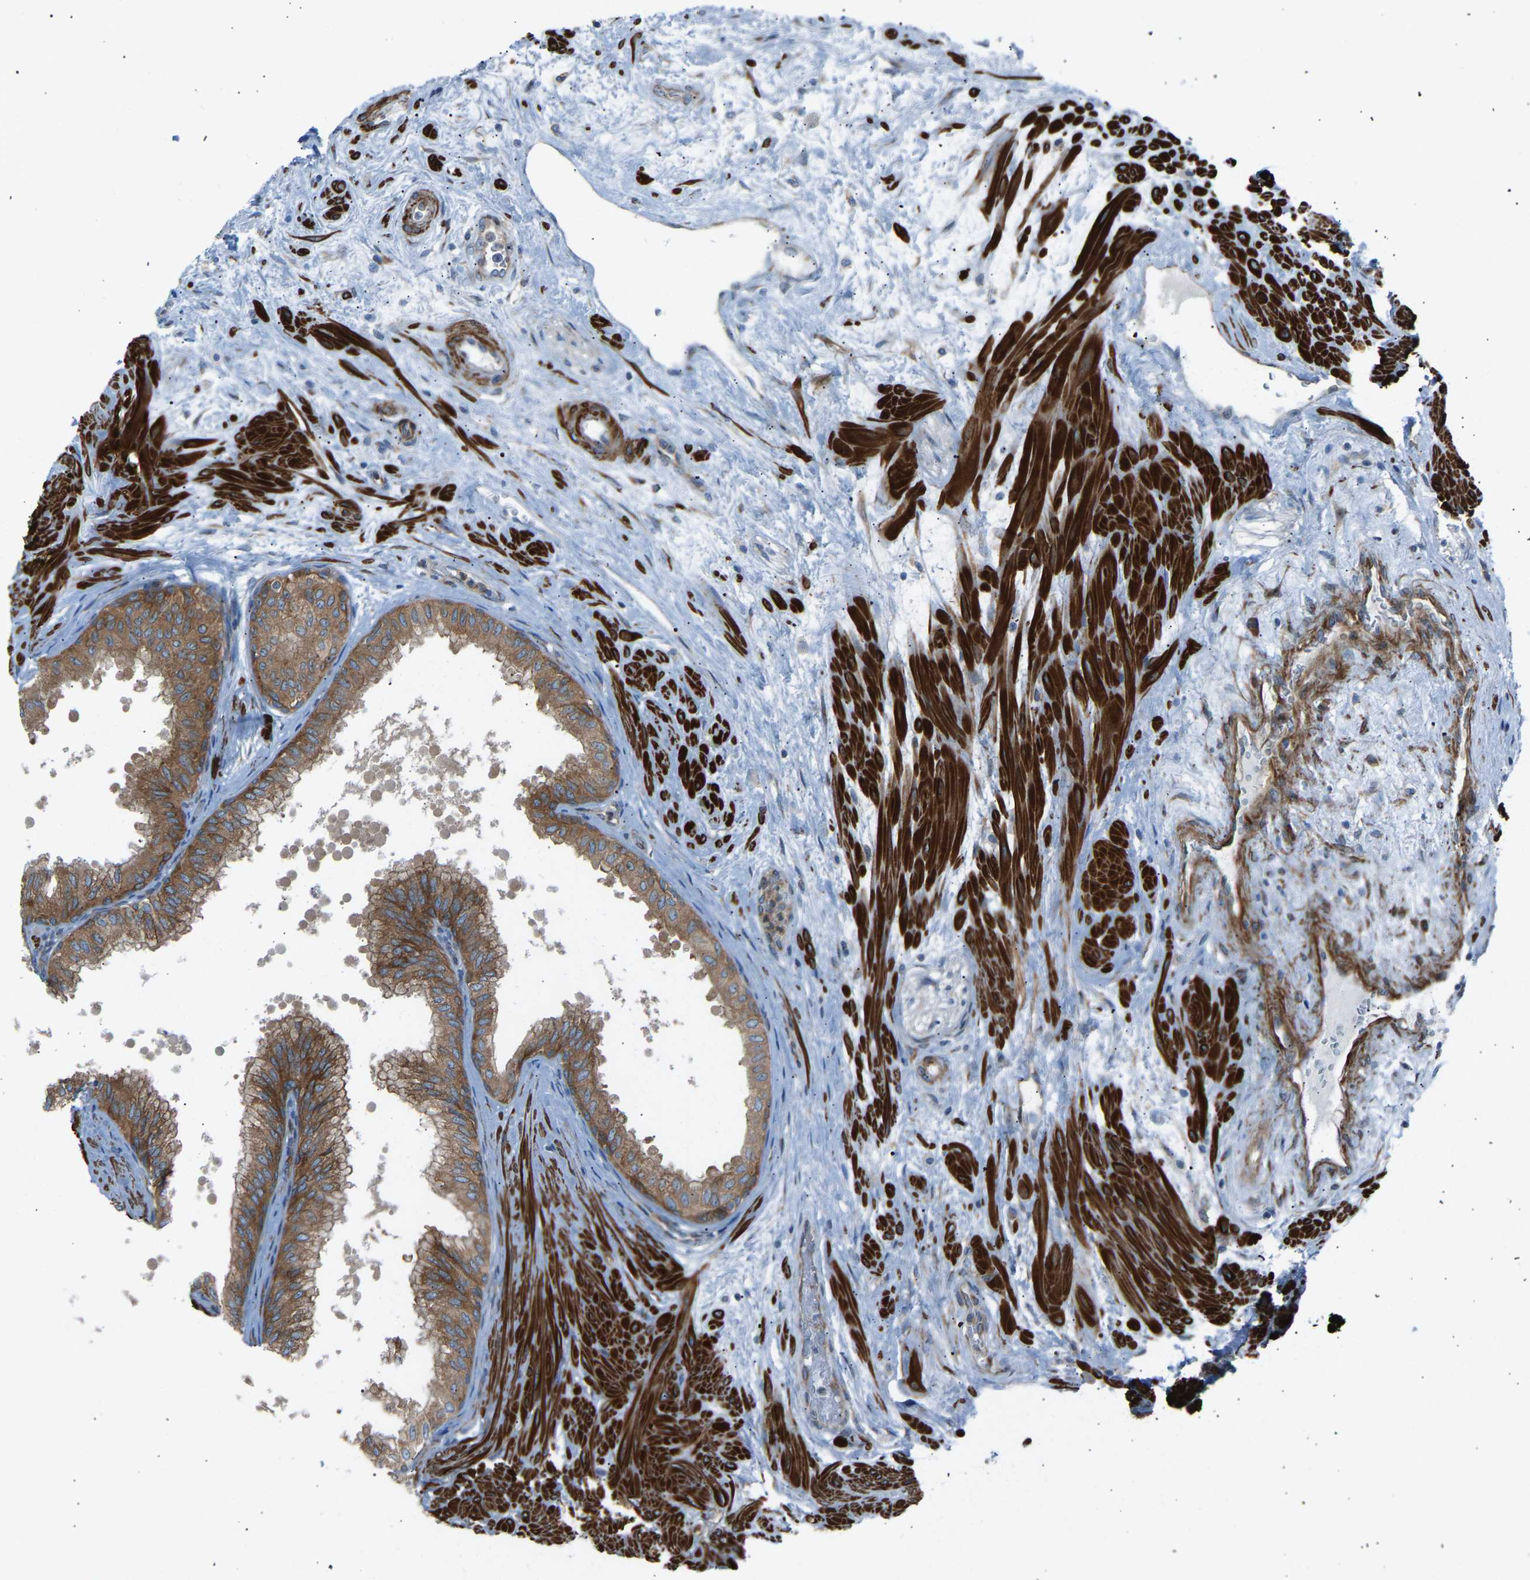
{"staining": {"intensity": "moderate", "quantity": ">75%", "location": "cytoplasmic/membranous"}, "tissue": "seminal vesicle", "cell_type": "Glandular cells", "image_type": "normal", "snomed": [{"axis": "morphology", "description": "Normal tissue, NOS"}, {"axis": "topography", "description": "Prostate"}, {"axis": "topography", "description": "Seminal veicle"}], "caption": "Protein staining of benign seminal vesicle exhibits moderate cytoplasmic/membranous expression in approximately >75% of glandular cells.", "gene": "VPS41", "patient": {"sex": "male", "age": 60}}